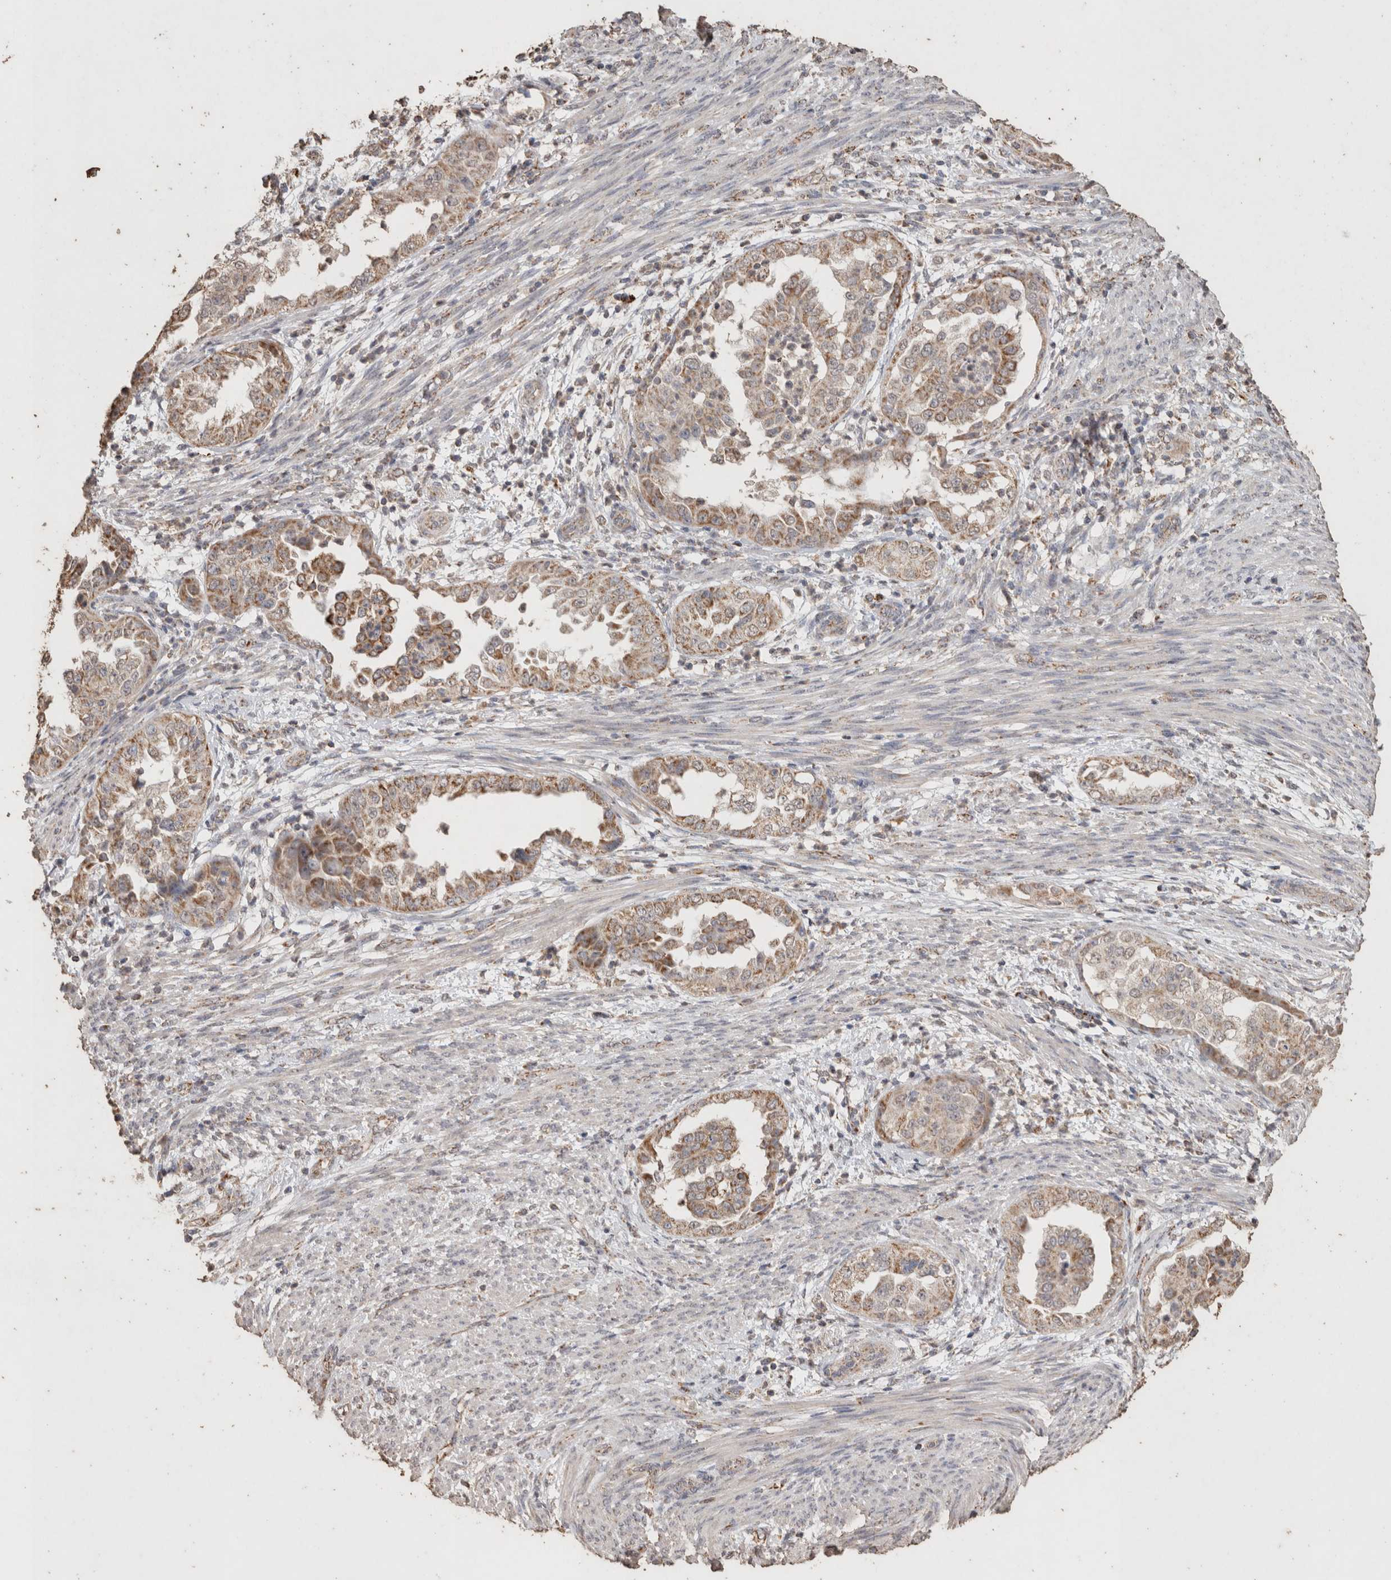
{"staining": {"intensity": "moderate", "quantity": ">75%", "location": "cytoplasmic/membranous"}, "tissue": "endometrial cancer", "cell_type": "Tumor cells", "image_type": "cancer", "snomed": [{"axis": "morphology", "description": "Adenocarcinoma, NOS"}, {"axis": "topography", "description": "Endometrium"}], "caption": "Endometrial cancer was stained to show a protein in brown. There is medium levels of moderate cytoplasmic/membranous staining in approximately >75% of tumor cells. (brown staining indicates protein expression, while blue staining denotes nuclei).", "gene": "ACADM", "patient": {"sex": "female", "age": 85}}